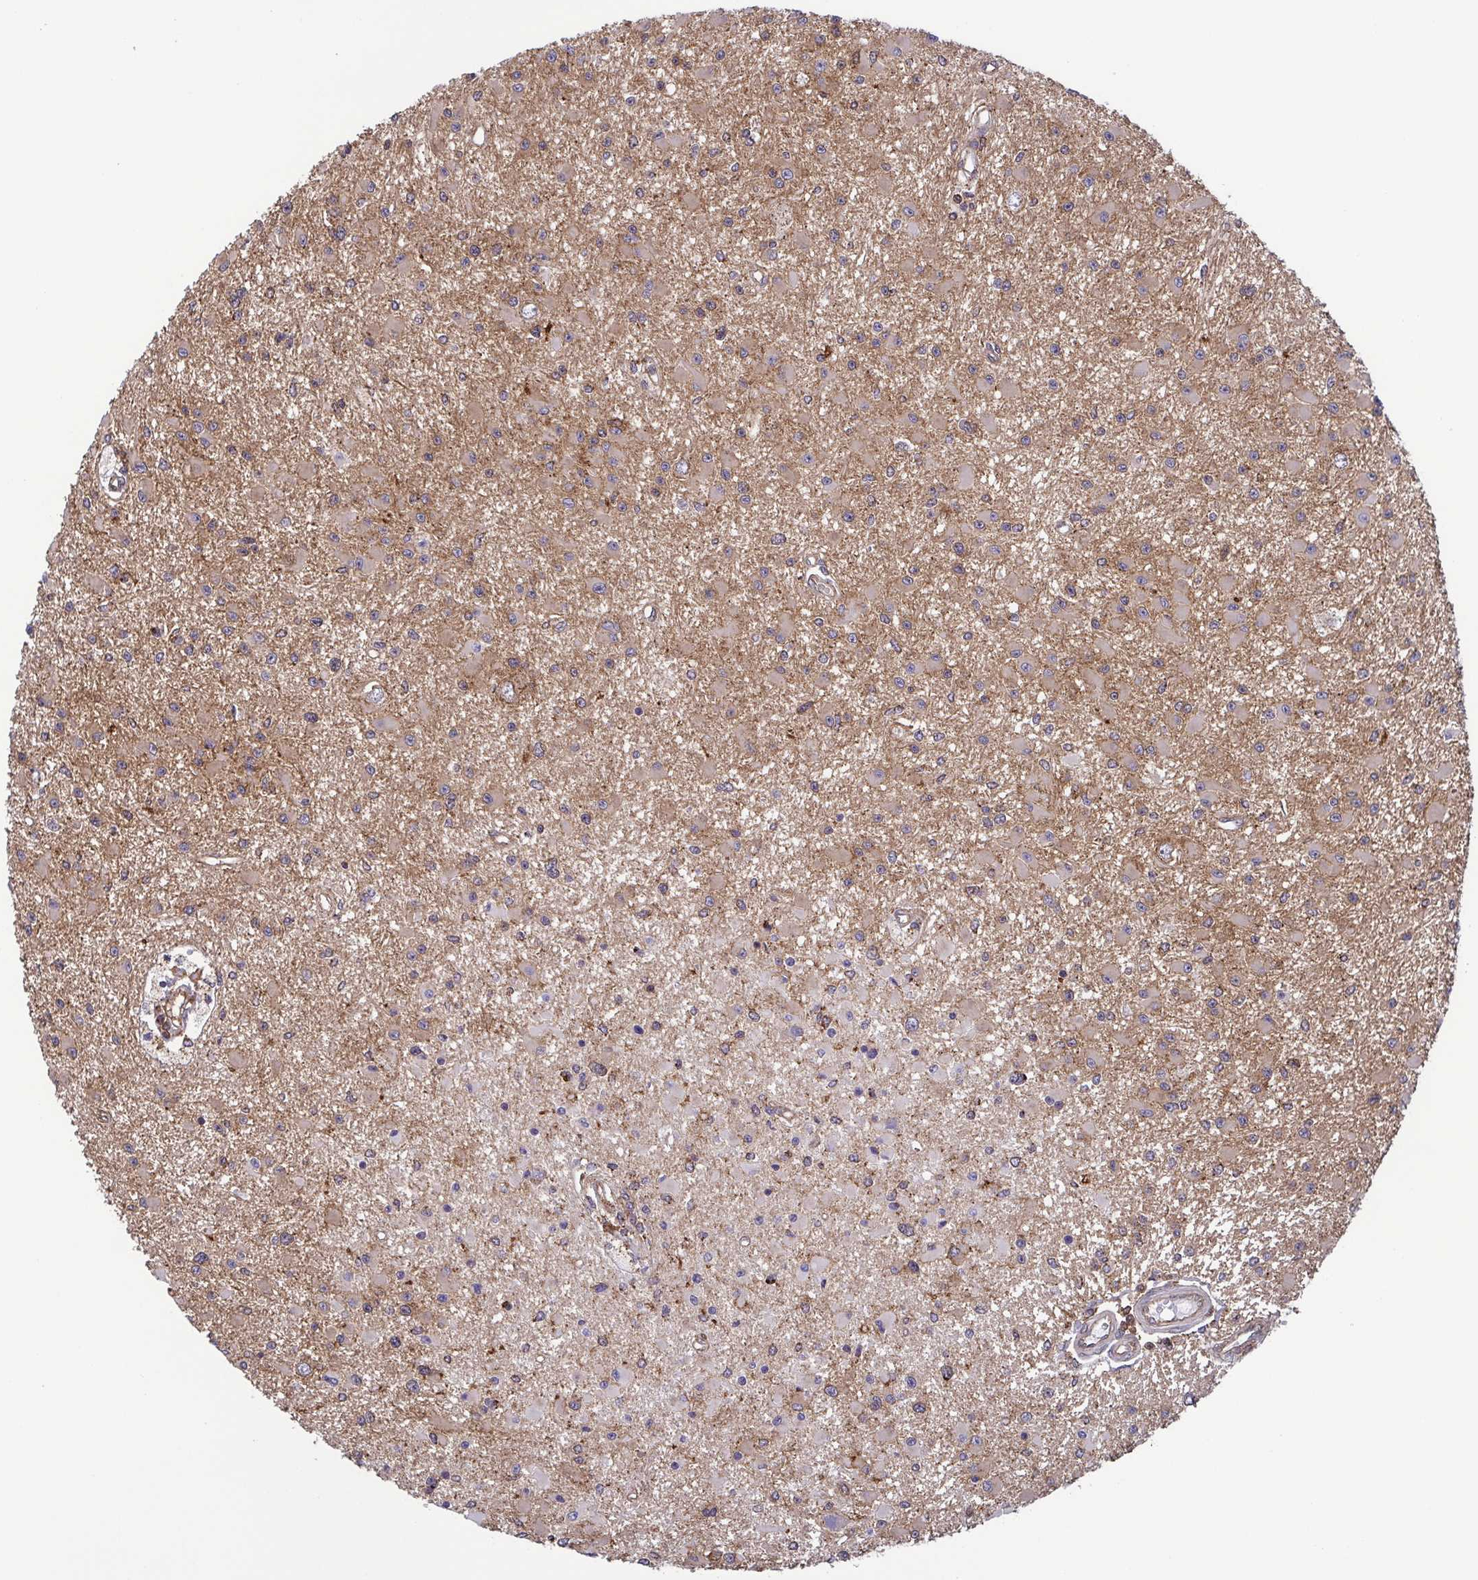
{"staining": {"intensity": "weak", "quantity": ">75%", "location": "cytoplasmic/membranous,nuclear"}, "tissue": "glioma", "cell_type": "Tumor cells", "image_type": "cancer", "snomed": [{"axis": "morphology", "description": "Glioma, malignant, High grade"}, {"axis": "topography", "description": "Brain"}], "caption": "There is low levels of weak cytoplasmic/membranous and nuclear expression in tumor cells of glioma, as demonstrated by immunohistochemical staining (brown color).", "gene": "CHMP1B", "patient": {"sex": "male", "age": 54}}